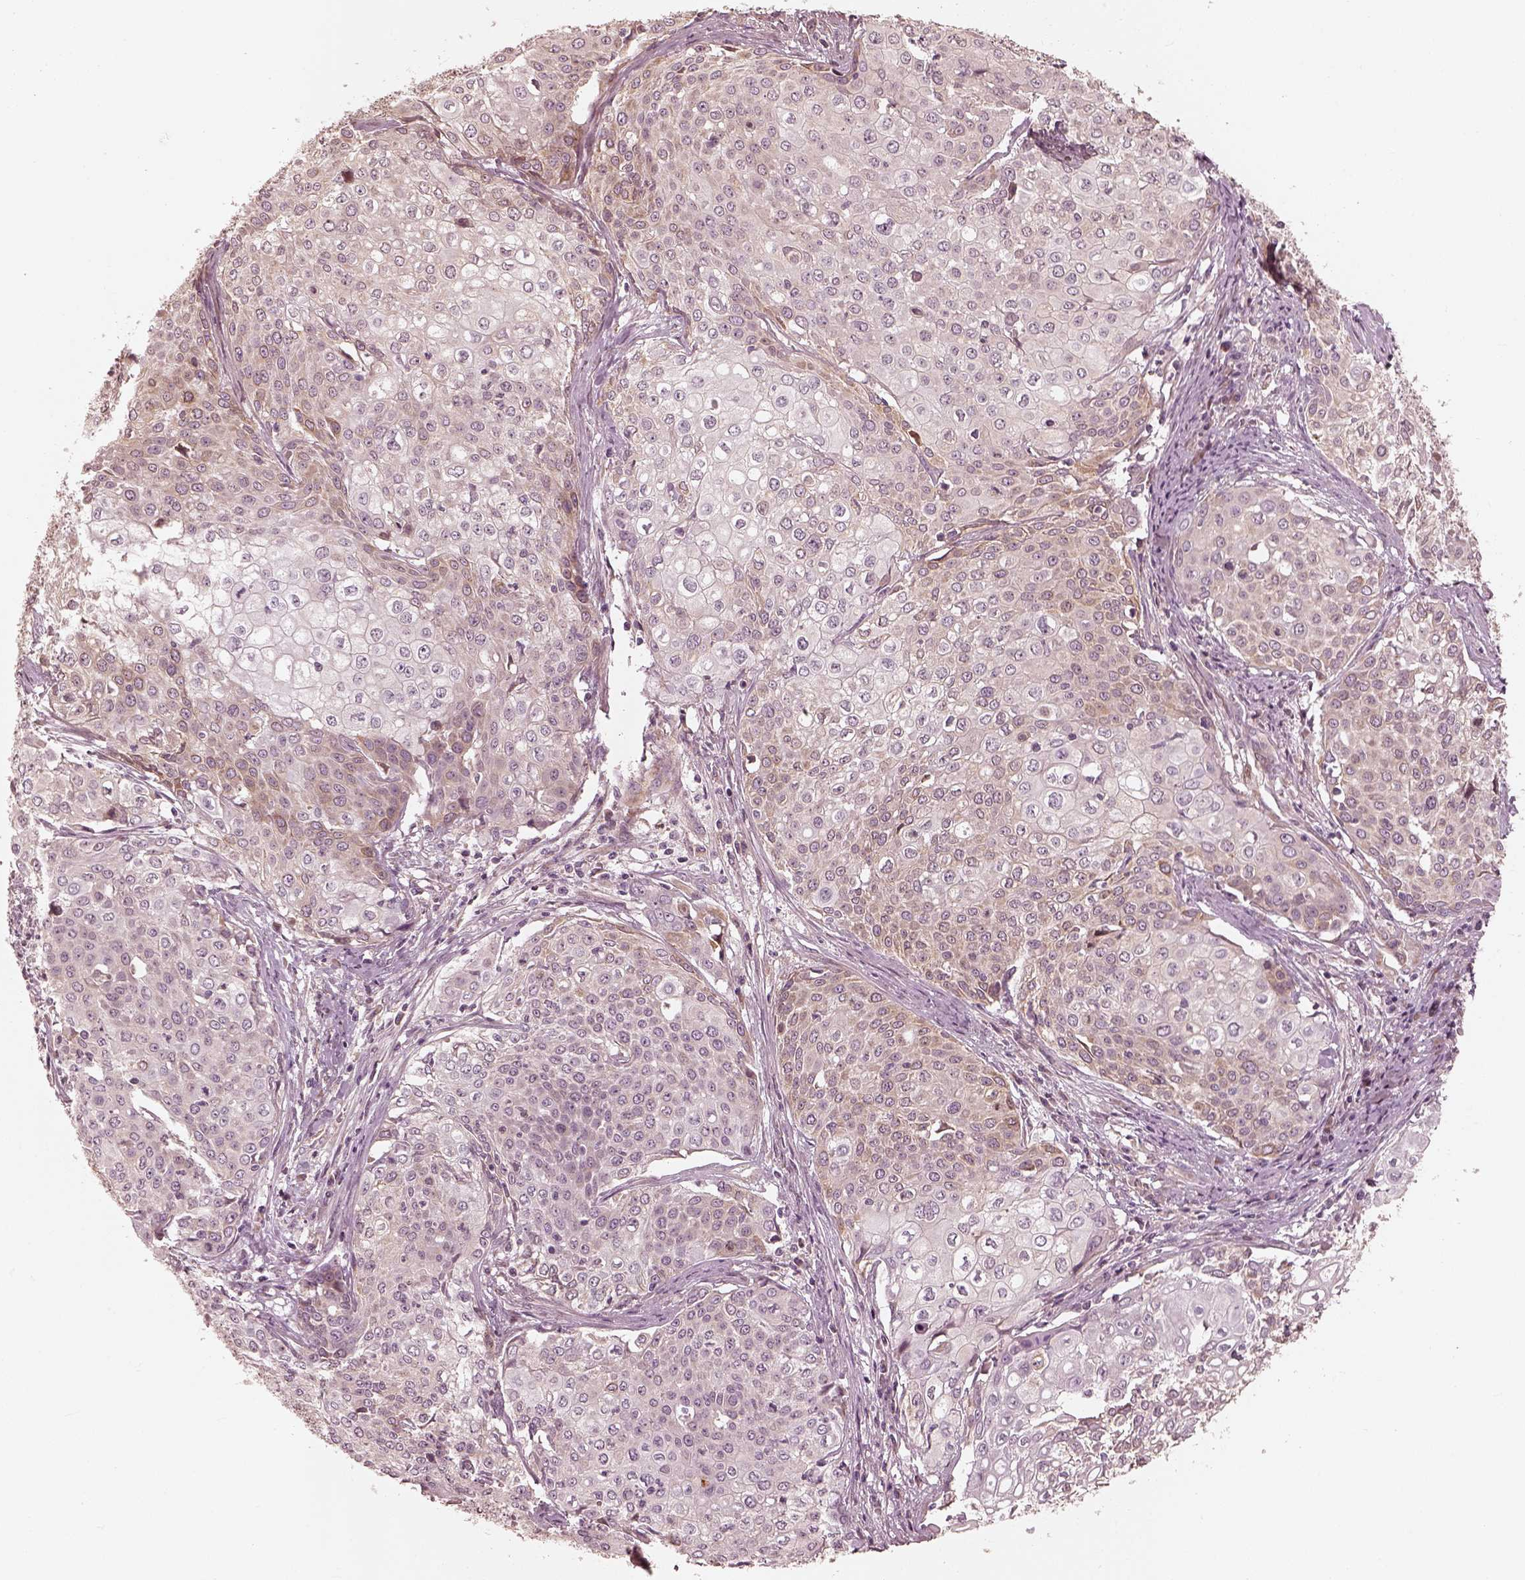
{"staining": {"intensity": "weak", "quantity": "25%-75%", "location": "cytoplasmic/membranous"}, "tissue": "cervical cancer", "cell_type": "Tumor cells", "image_type": "cancer", "snomed": [{"axis": "morphology", "description": "Squamous cell carcinoma, NOS"}, {"axis": "topography", "description": "Cervix"}], "caption": "IHC image of cervical cancer stained for a protein (brown), which exhibits low levels of weak cytoplasmic/membranous expression in about 25%-75% of tumor cells.", "gene": "WLS", "patient": {"sex": "female", "age": 39}}